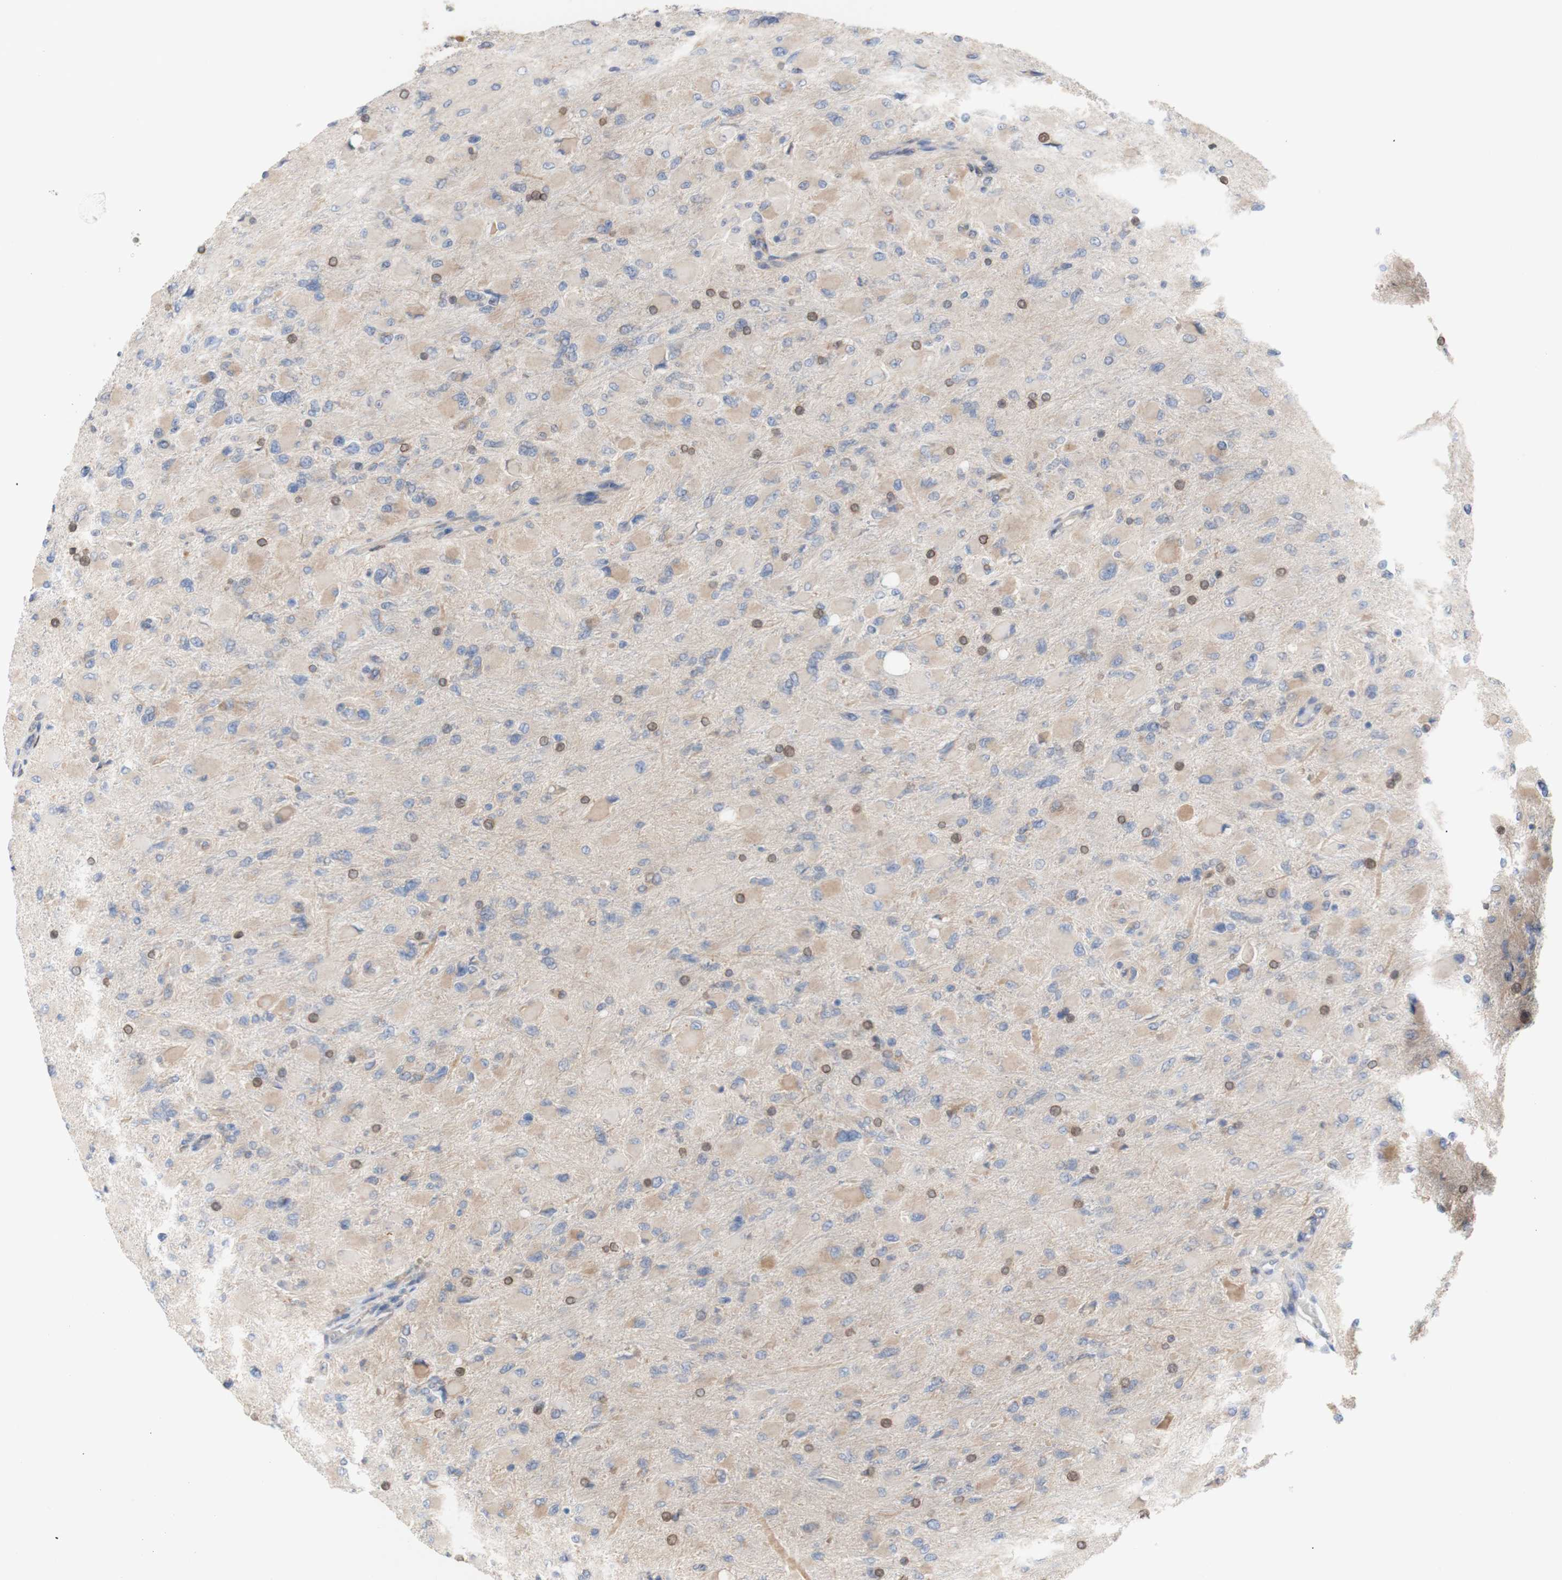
{"staining": {"intensity": "moderate", "quantity": "<25%", "location": "cytoplasmic/membranous,nuclear"}, "tissue": "glioma", "cell_type": "Tumor cells", "image_type": "cancer", "snomed": [{"axis": "morphology", "description": "Glioma, malignant, High grade"}, {"axis": "topography", "description": "Cerebral cortex"}], "caption": "A brown stain shows moderate cytoplasmic/membranous and nuclear positivity of a protein in human malignant glioma (high-grade) tumor cells. The protein is stained brown, and the nuclei are stained in blue (DAB (3,3'-diaminobenzidine) IHC with brightfield microscopy, high magnification).", "gene": "ERLIN1", "patient": {"sex": "female", "age": 36}}